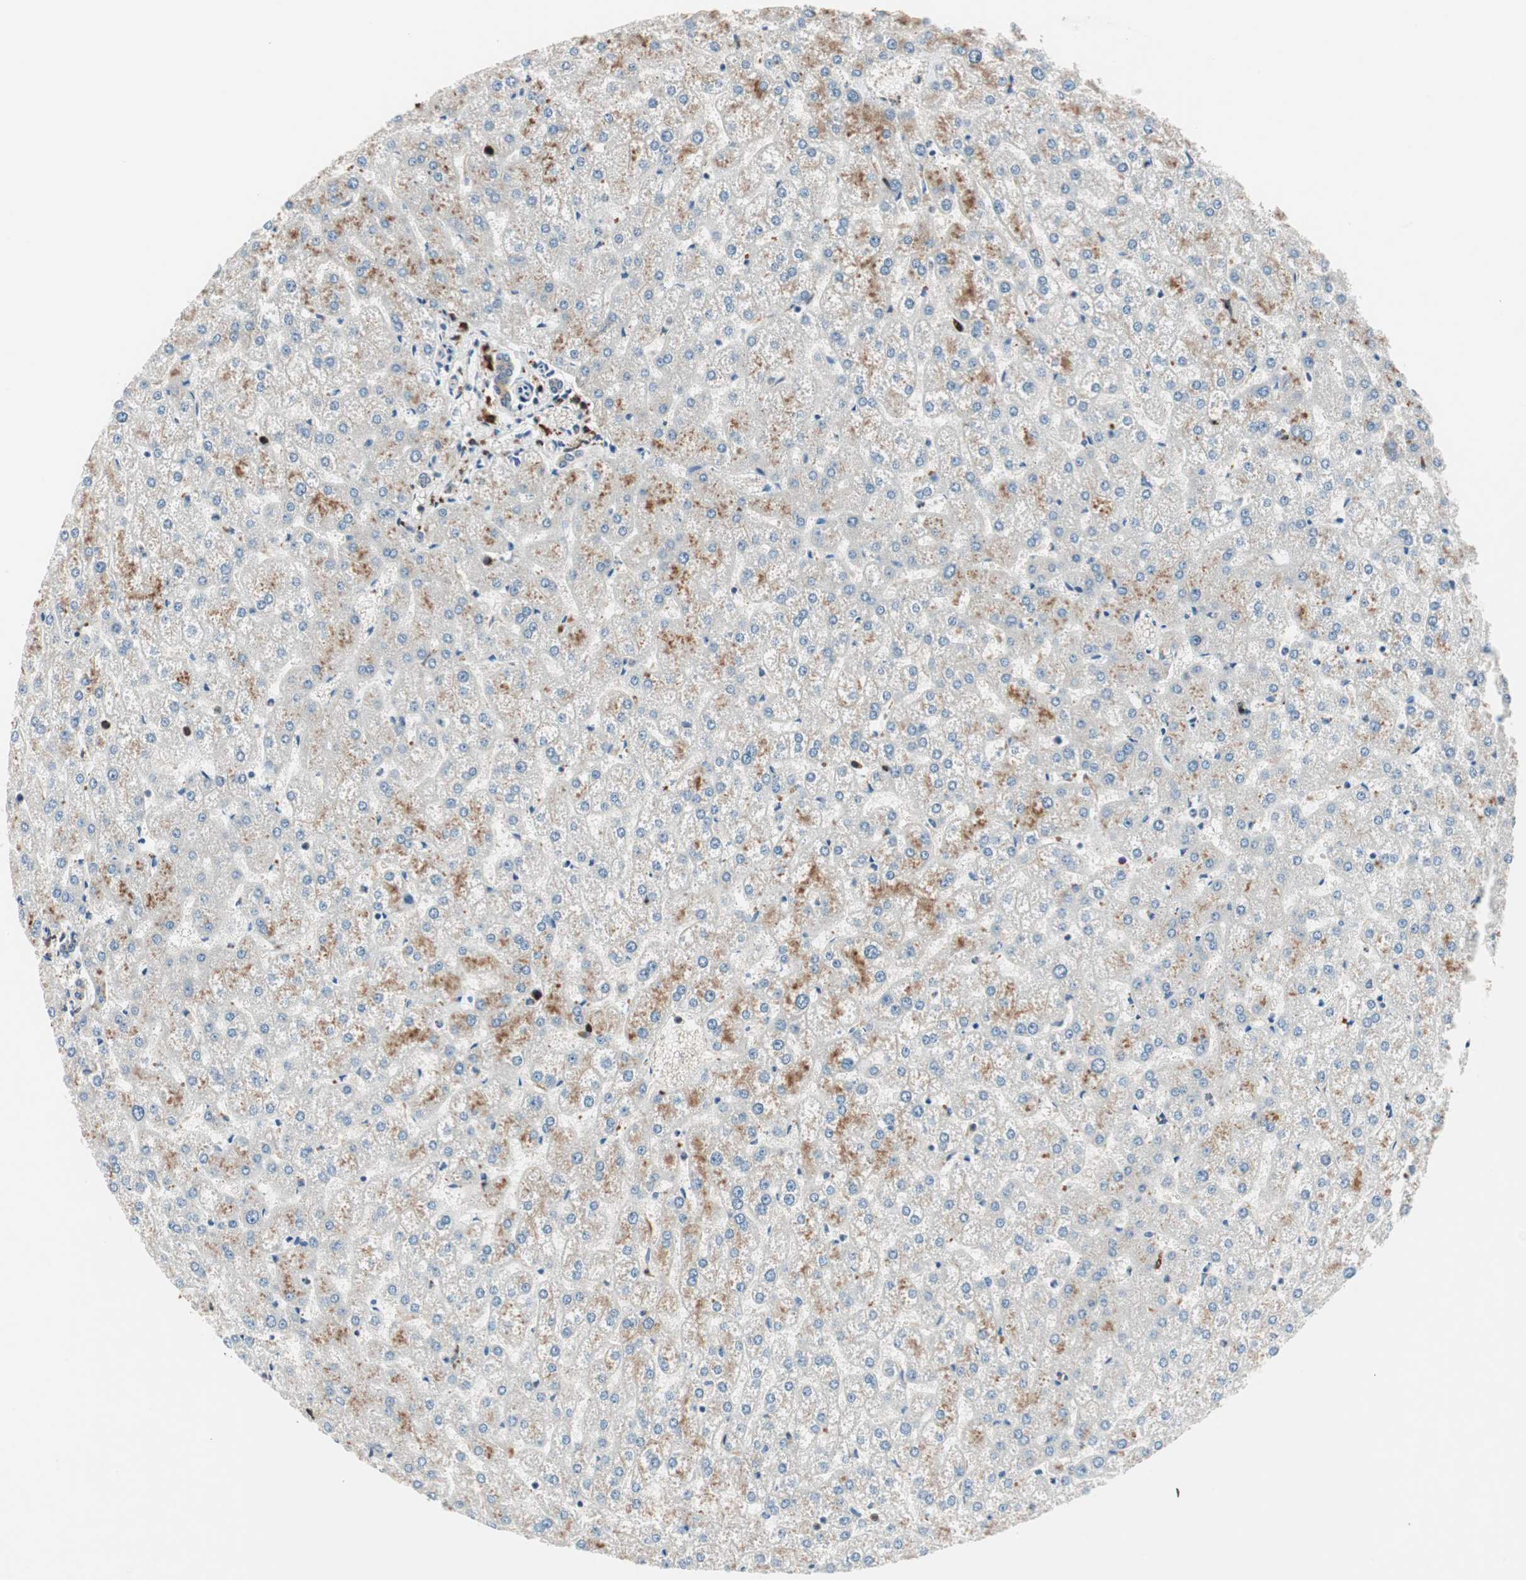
{"staining": {"intensity": "weak", "quantity": ">75%", "location": "cytoplasmic/membranous"}, "tissue": "liver", "cell_type": "Cholangiocytes", "image_type": "normal", "snomed": [{"axis": "morphology", "description": "Normal tissue, NOS"}, {"axis": "topography", "description": "Liver"}], "caption": "Protein staining by immunohistochemistry (IHC) exhibits weak cytoplasmic/membranous staining in approximately >75% of cholangiocytes in normal liver. (brown staining indicates protein expression, while blue staining denotes nuclei).", "gene": "P3R3URF", "patient": {"sex": "female", "age": 32}}